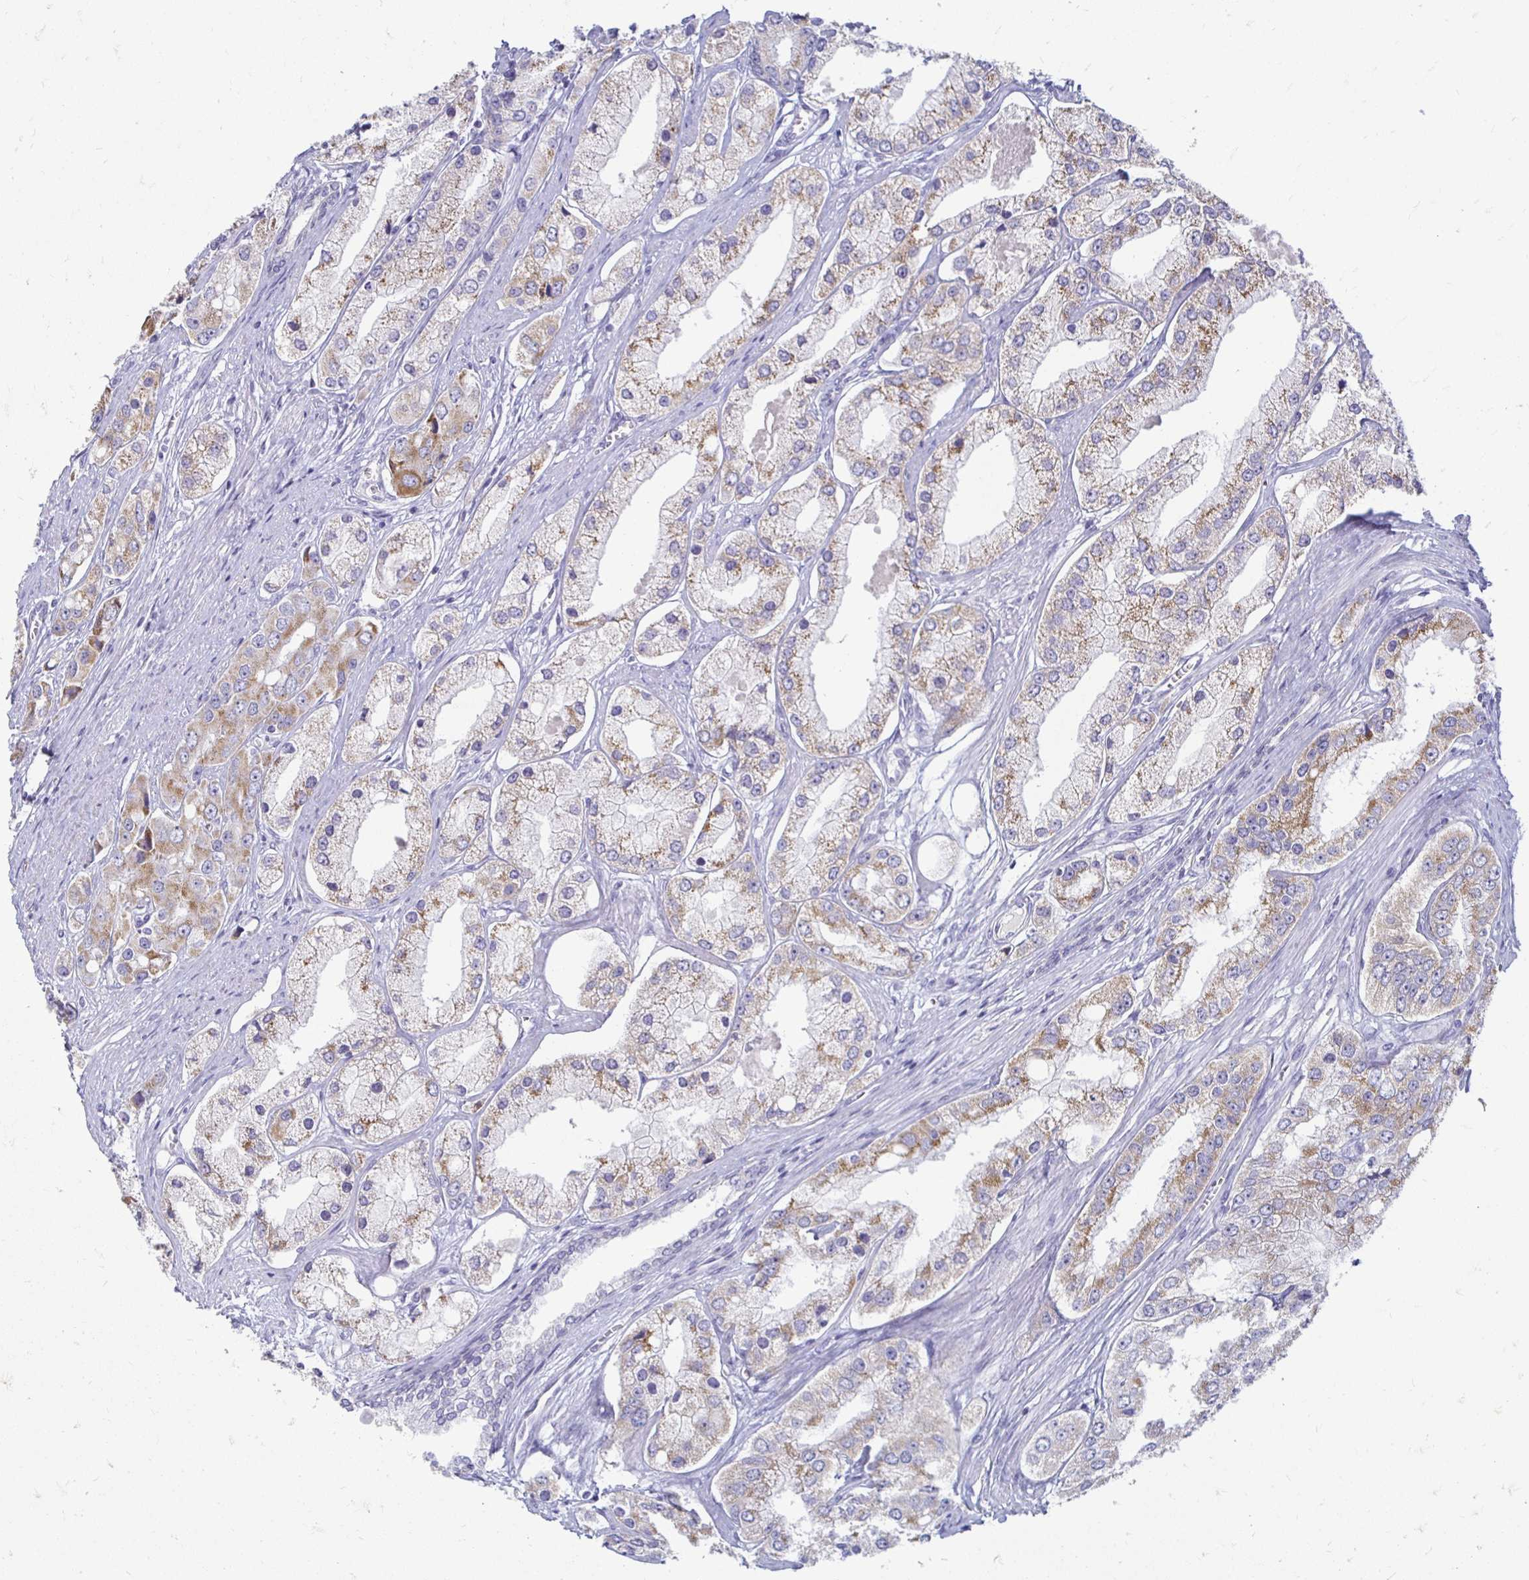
{"staining": {"intensity": "moderate", "quantity": ">75%", "location": "cytoplasmic/membranous"}, "tissue": "prostate cancer", "cell_type": "Tumor cells", "image_type": "cancer", "snomed": [{"axis": "morphology", "description": "Adenocarcinoma, Low grade"}, {"axis": "topography", "description": "Prostate"}], "caption": "Tumor cells demonstrate moderate cytoplasmic/membranous staining in approximately >75% of cells in prostate low-grade adenocarcinoma.", "gene": "PEG10", "patient": {"sex": "male", "age": 69}}